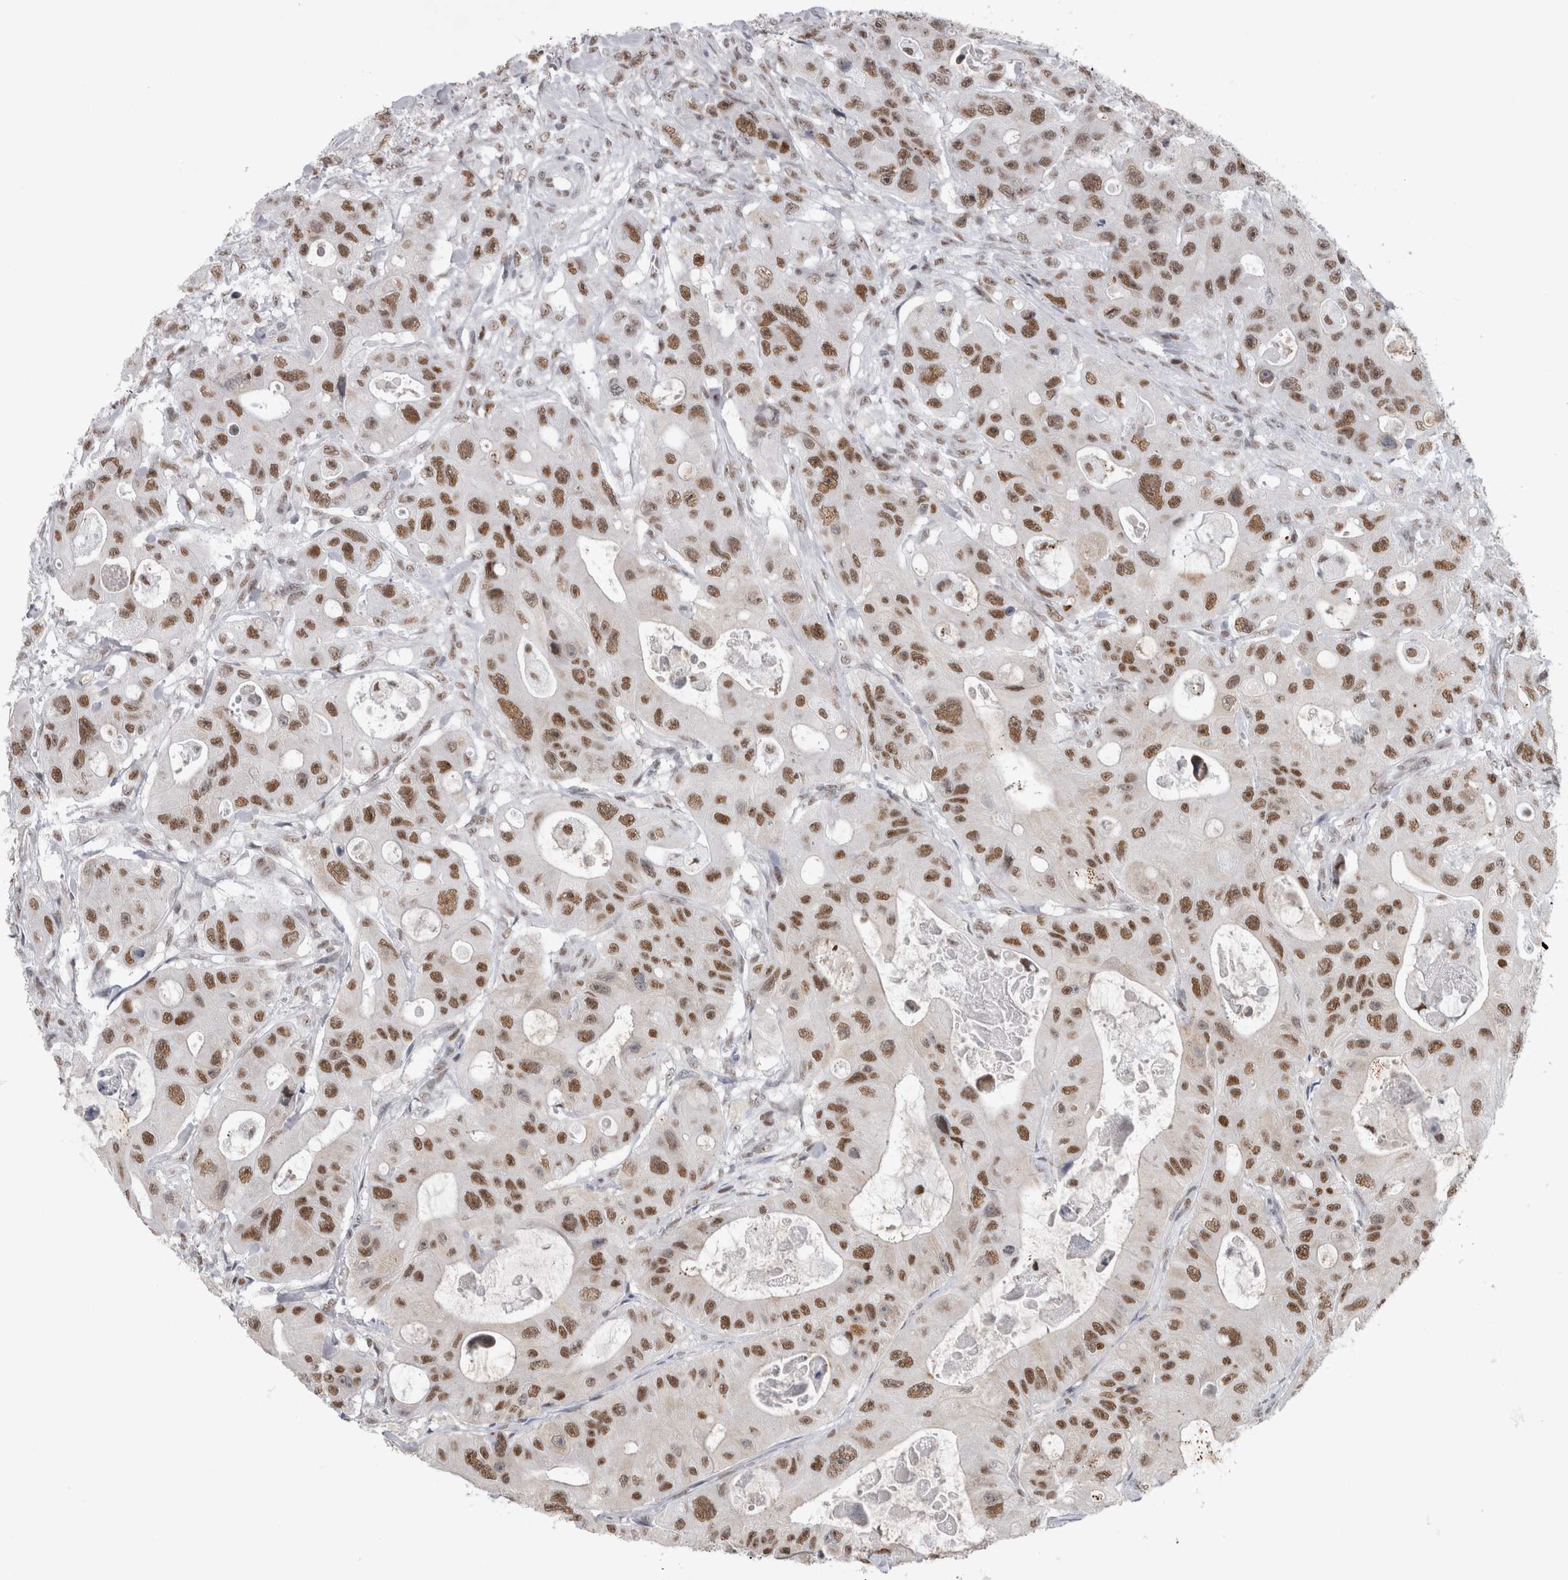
{"staining": {"intensity": "strong", "quantity": ">75%", "location": "nuclear"}, "tissue": "colorectal cancer", "cell_type": "Tumor cells", "image_type": "cancer", "snomed": [{"axis": "morphology", "description": "Adenocarcinoma, NOS"}, {"axis": "topography", "description": "Colon"}], "caption": "DAB immunohistochemical staining of colorectal cancer (adenocarcinoma) exhibits strong nuclear protein positivity in about >75% of tumor cells.", "gene": "API5", "patient": {"sex": "female", "age": 46}}